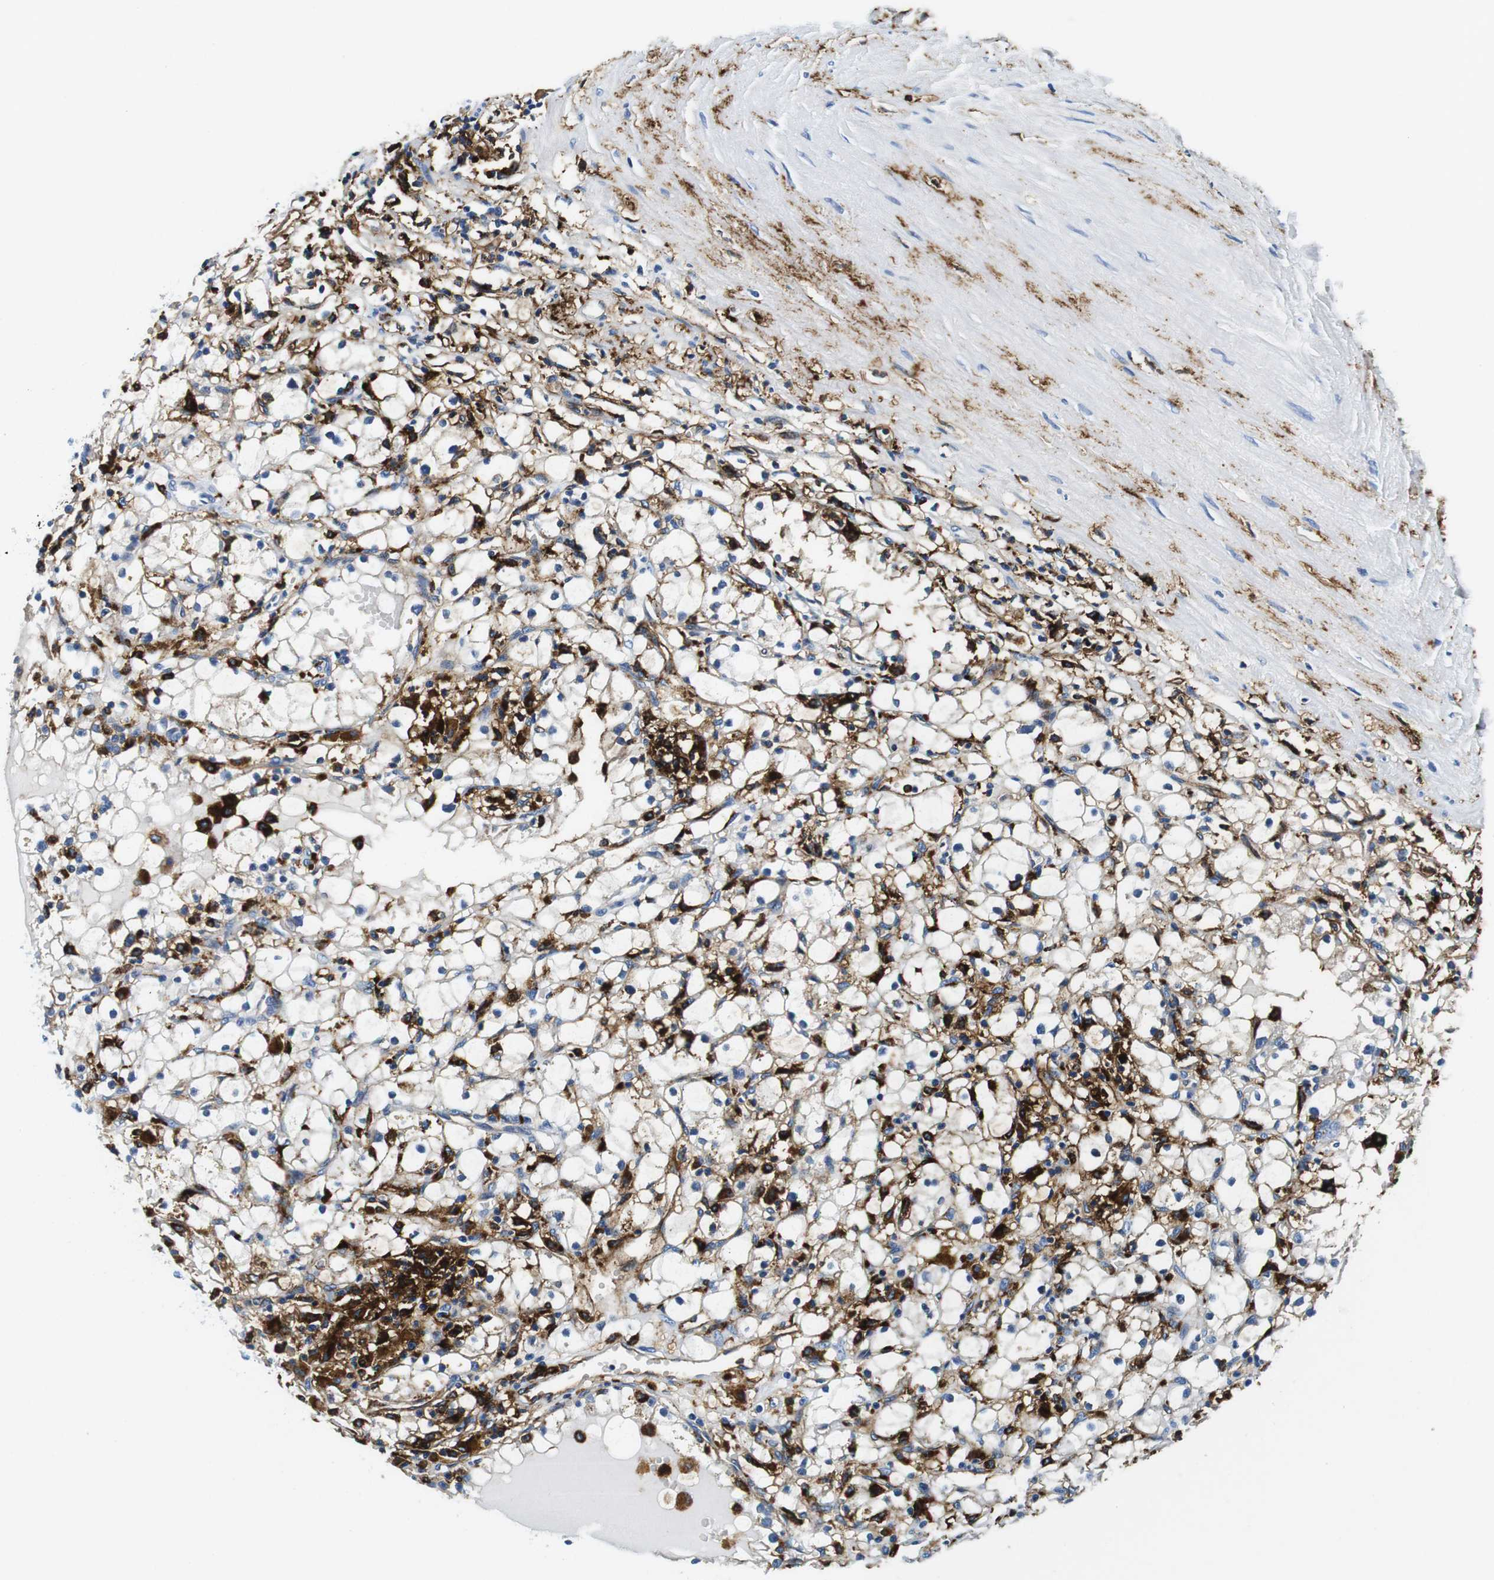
{"staining": {"intensity": "strong", "quantity": "25%-75%", "location": "cytoplasmic/membranous"}, "tissue": "renal cancer", "cell_type": "Tumor cells", "image_type": "cancer", "snomed": [{"axis": "morphology", "description": "Adenocarcinoma, NOS"}, {"axis": "topography", "description": "Kidney"}], "caption": "Renal adenocarcinoma stained with a brown dye displays strong cytoplasmic/membranous positive positivity in approximately 25%-75% of tumor cells.", "gene": "HLA-DRB1", "patient": {"sex": "male", "age": 56}}